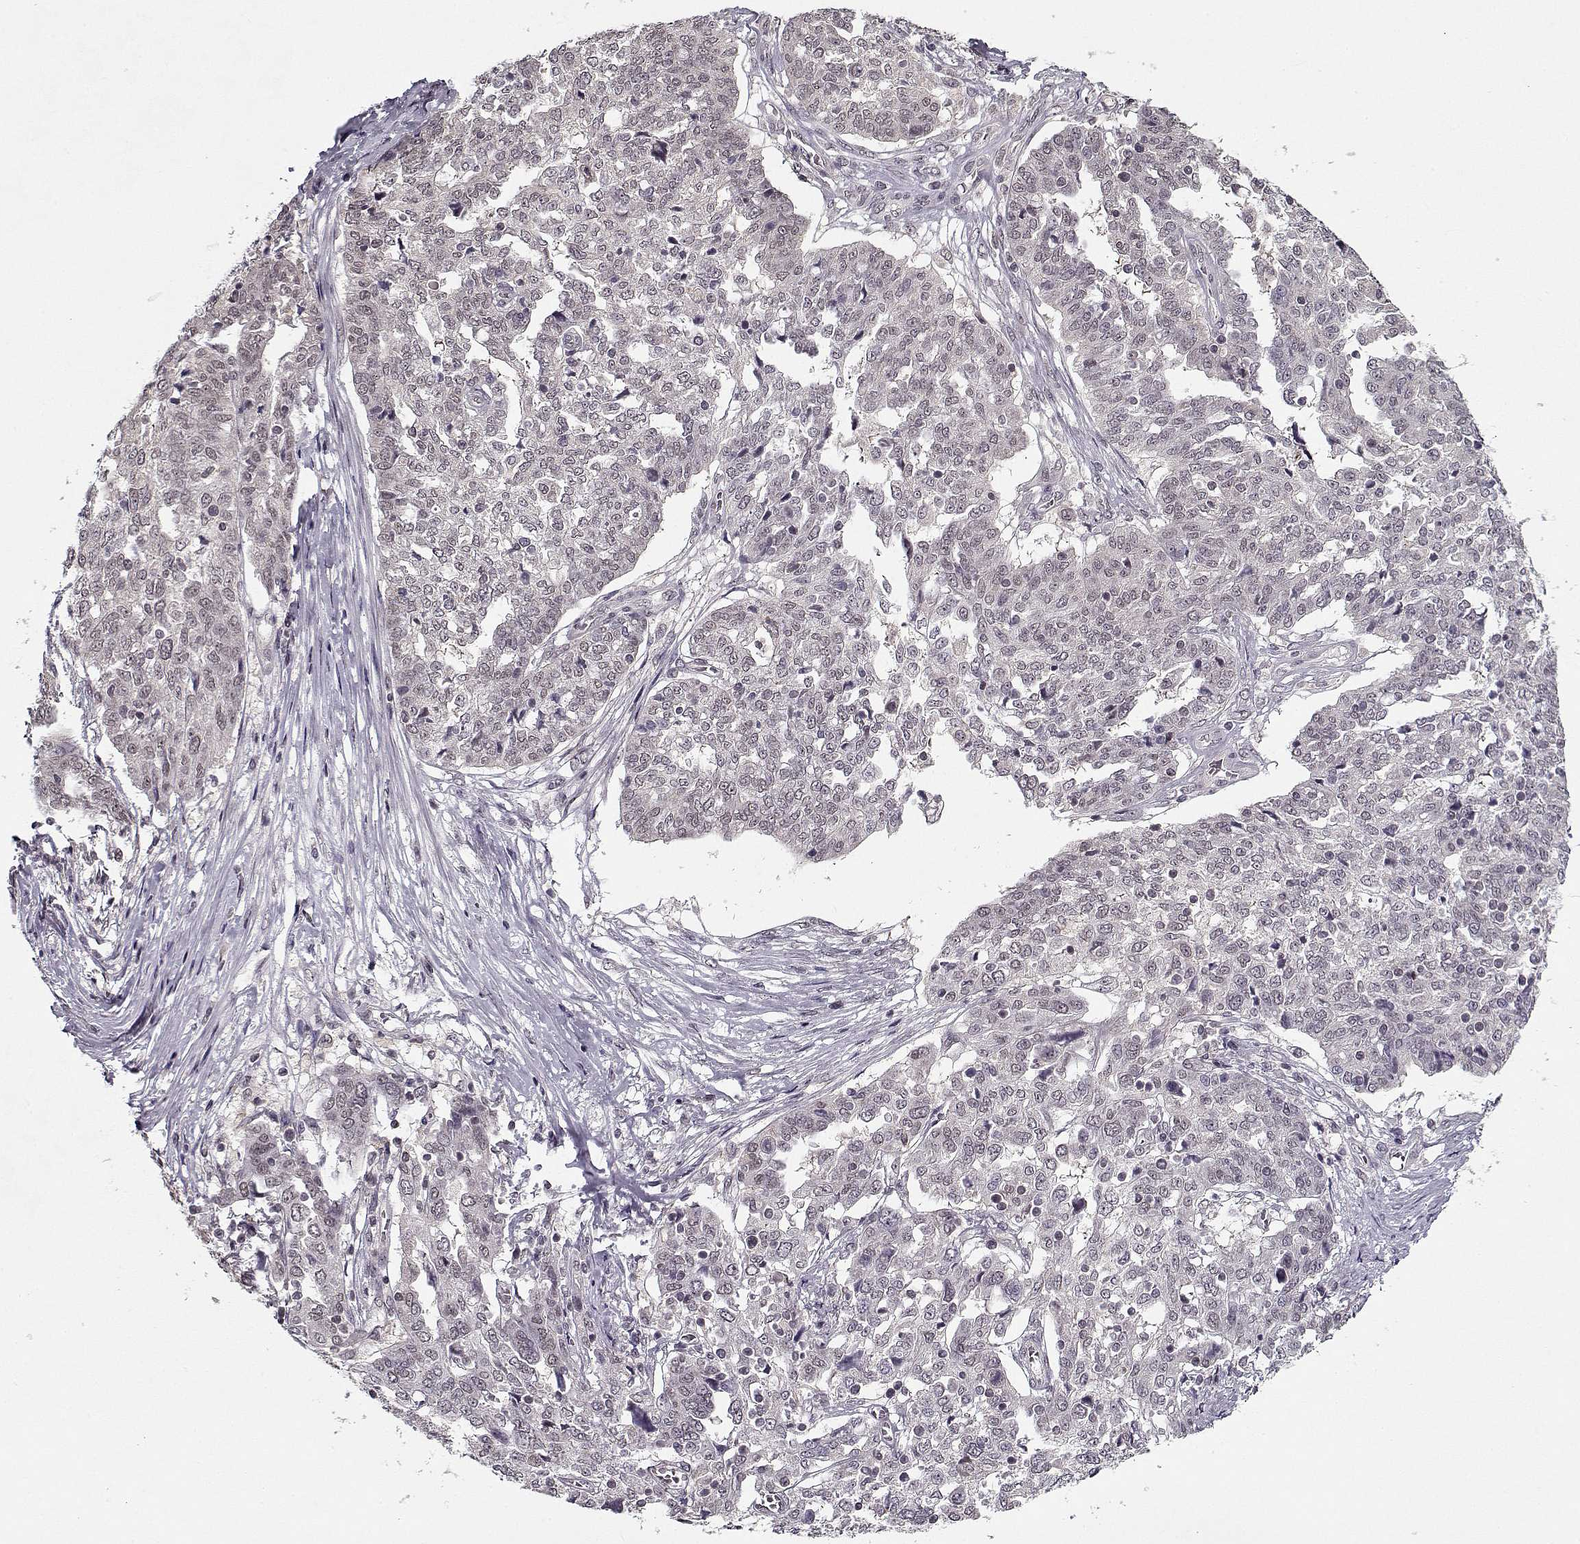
{"staining": {"intensity": "negative", "quantity": "none", "location": "none"}, "tissue": "ovarian cancer", "cell_type": "Tumor cells", "image_type": "cancer", "snomed": [{"axis": "morphology", "description": "Cystadenocarcinoma, serous, NOS"}, {"axis": "topography", "description": "Ovary"}], "caption": "Tumor cells show no significant expression in ovarian cancer.", "gene": "TESPA1", "patient": {"sex": "female", "age": 67}}